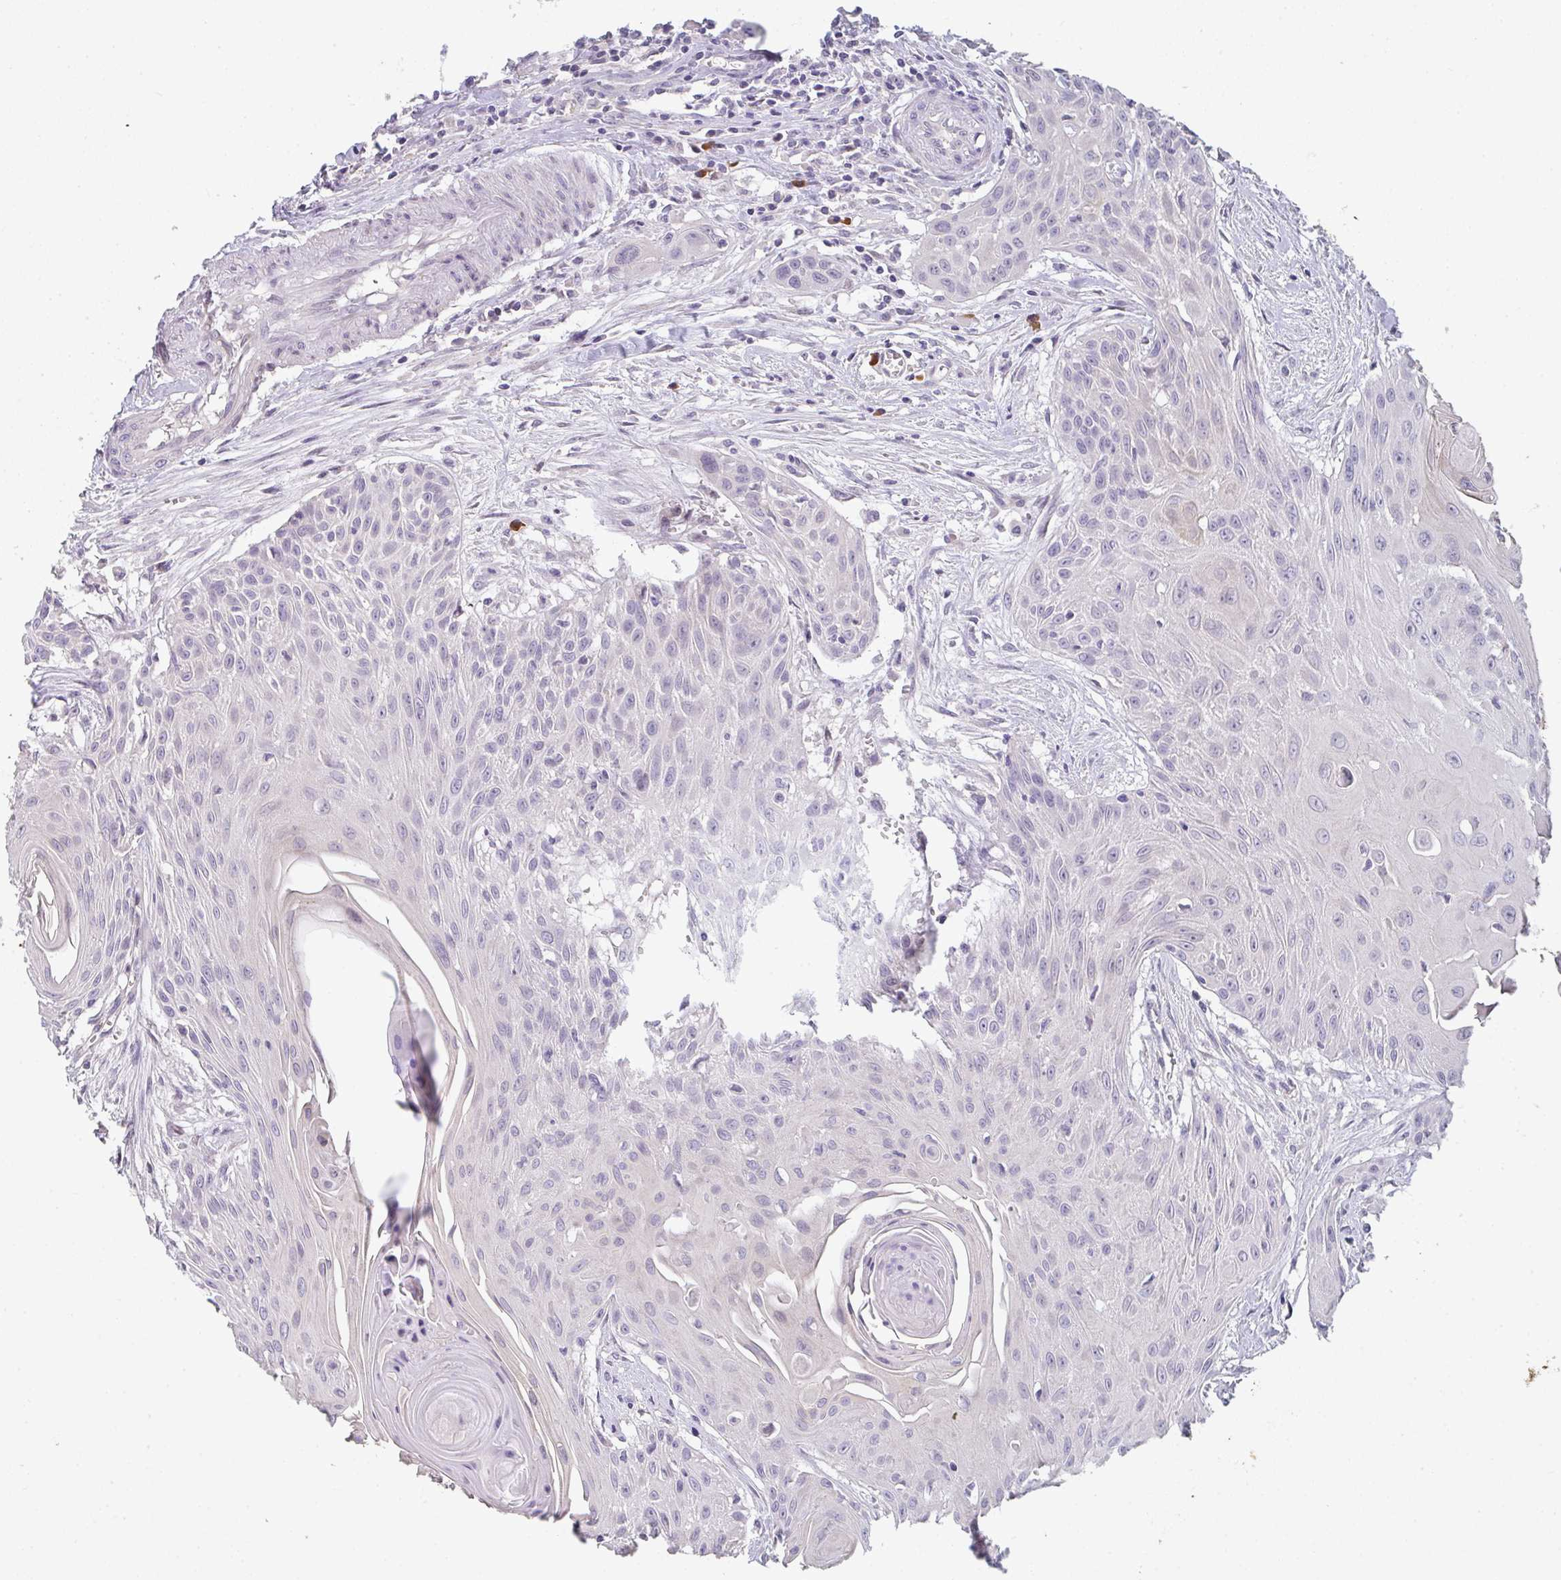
{"staining": {"intensity": "negative", "quantity": "none", "location": "none"}, "tissue": "head and neck cancer", "cell_type": "Tumor cells", "image_type": "cancer", "snomed": [{"axis": "morphology", "description": "Squamous cell carcinoma, NOS"}, {"axis": "topography", "description": "Lymph node"}, {"axis": "topography", "description": "Salivary gland"}, {"axis": "topography", "description": "Head-Neck"}], "caption": "Immunohistochemical staining of head and neck cancer (squamous cell carcinoma) displays no significant expression in tumor cells.", "gene": "TNFRSF10A", "patient": {"sex": "female", "age": 74}}